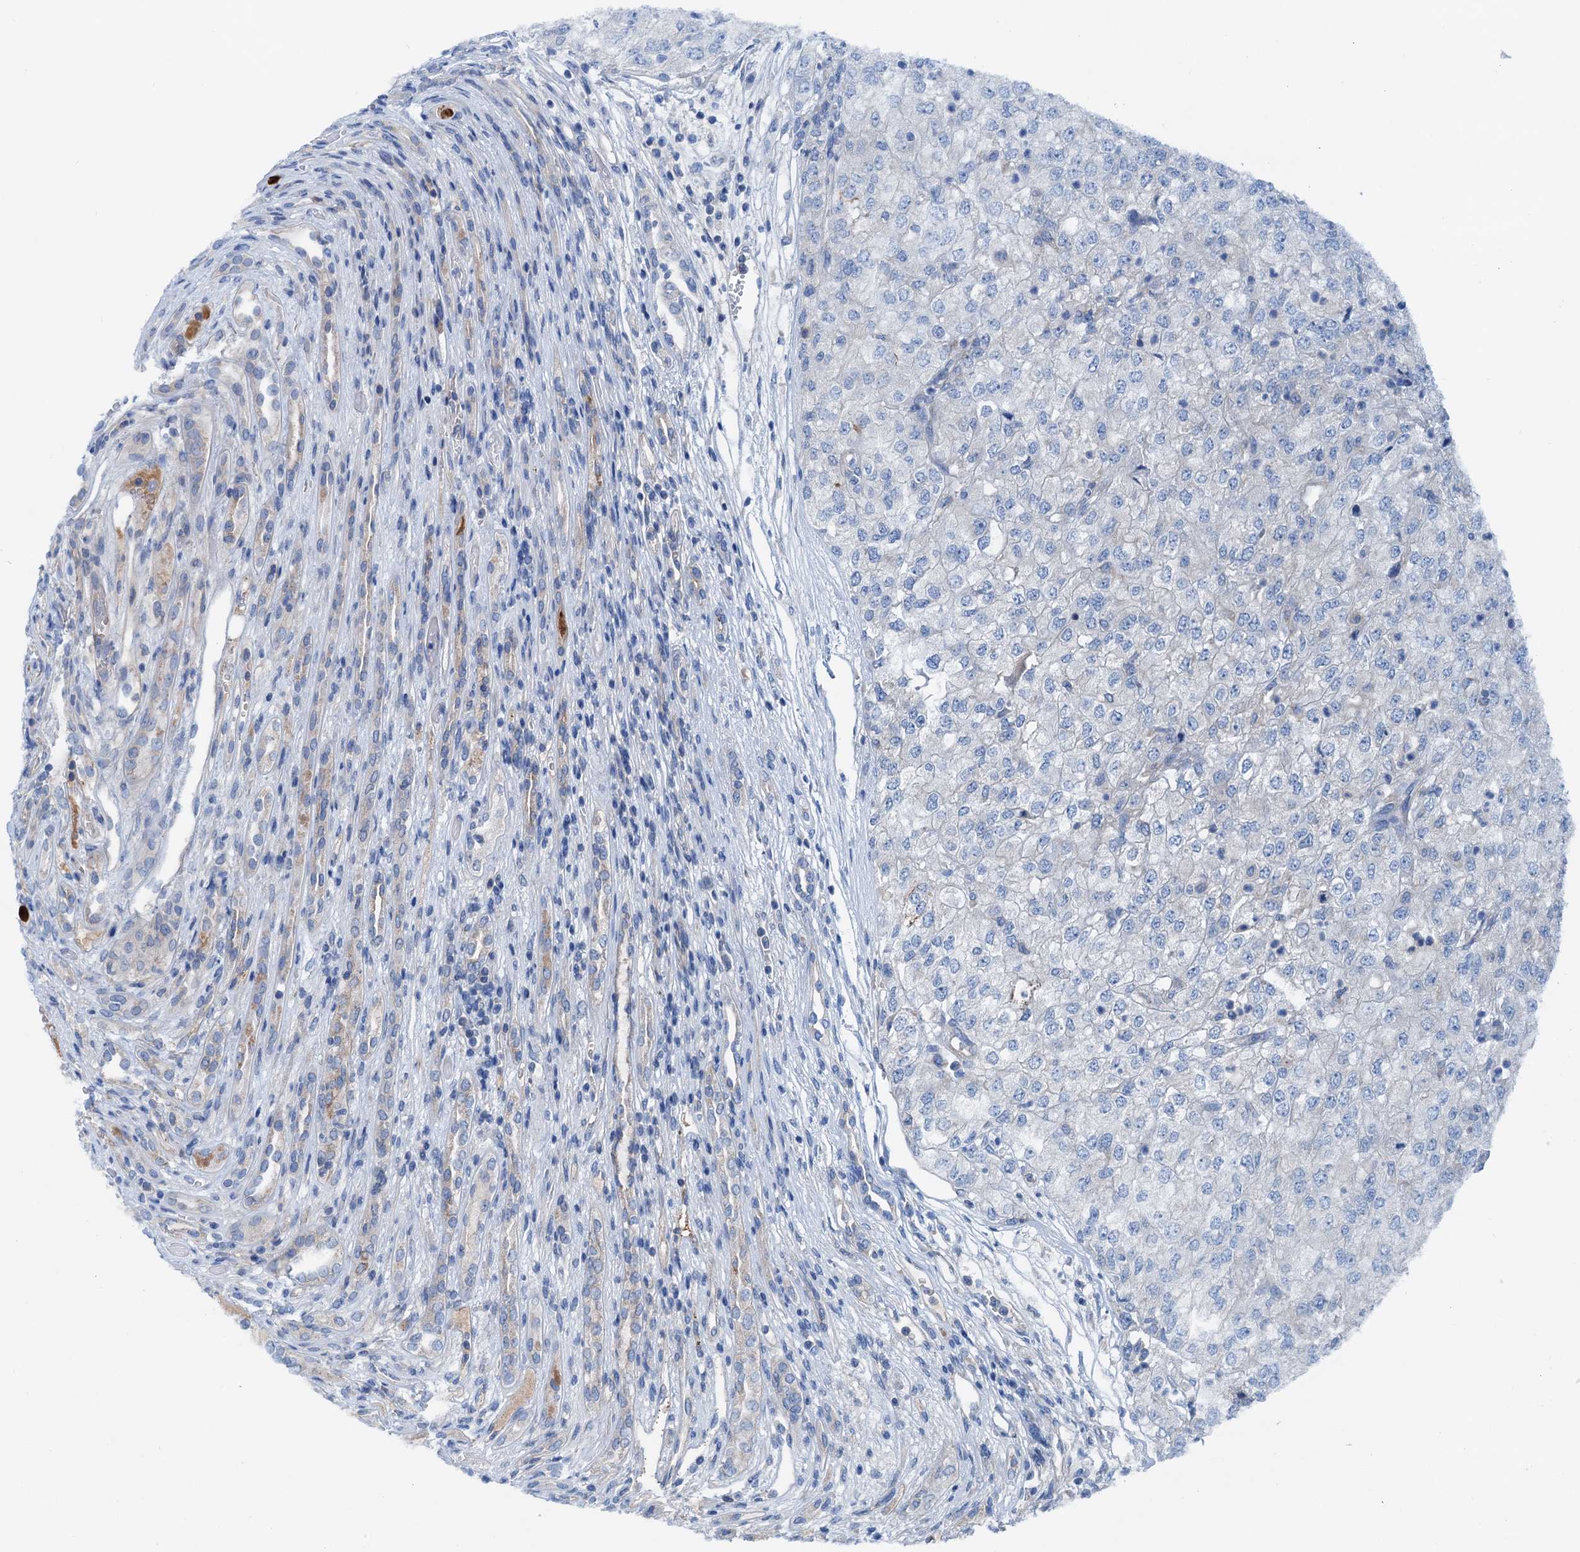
{"staining": {"intensity": "negative", "quantity": "none", "location": "none"}, "tissue": "renal cancer", "cell_type": "Tumor cells", "image_type": "cancer", "snomed": [{"axis": "morphology", "description": "Adenocarcinoma, NOS"}, {"axis": "topography", "description": "Kidney"}], "caption": "Renal cancer (adenocarcinoma) stained for a protein using IHC shows no staining tumor cells.", "gene": "KNDC1", "patient": {"sex": "female", "age": 54}}